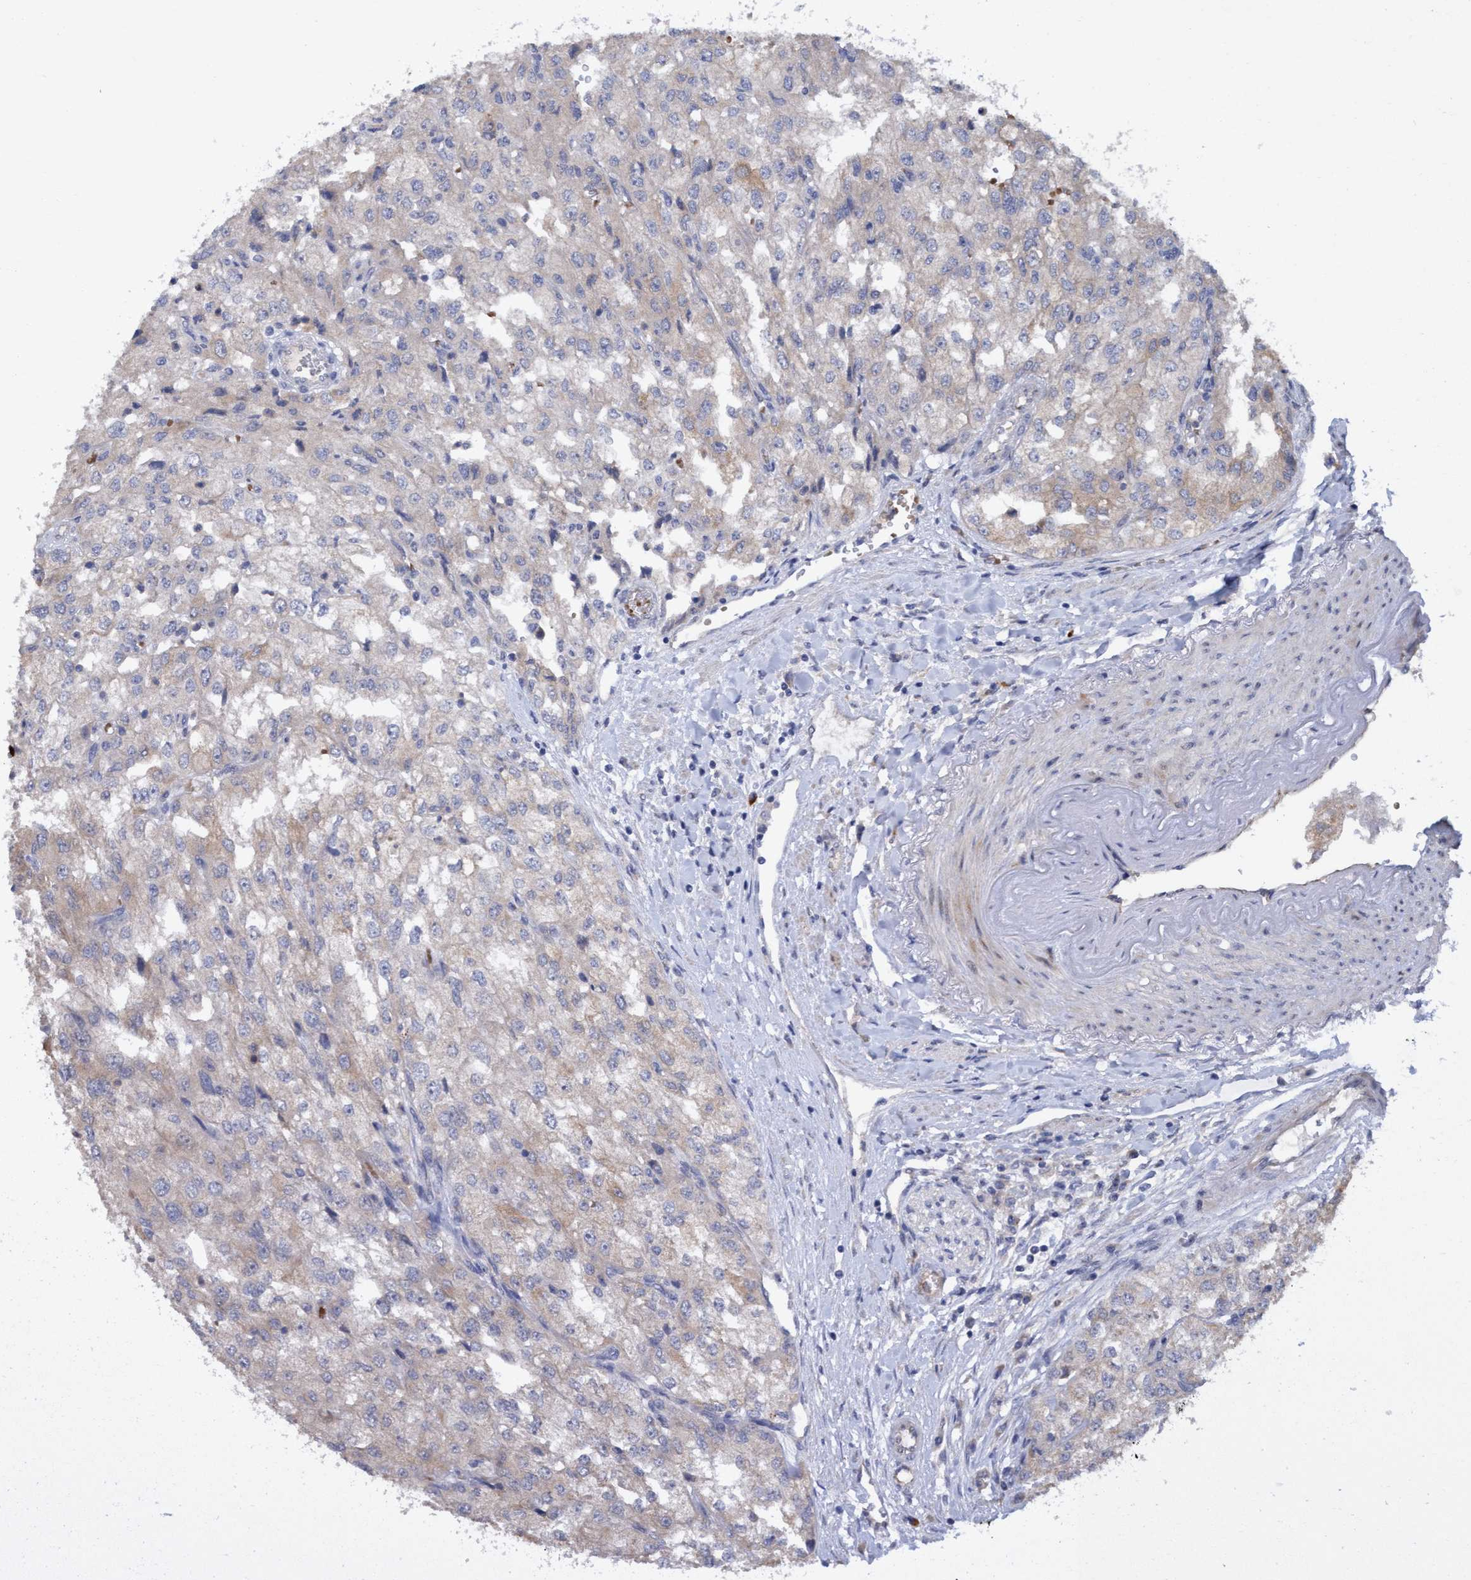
{"staining": {"intensity": "weak", "quantity": "<25%", "location": "cytoplasmic/membranous"}, "tissue": "renal cancer", "cell_type": "Tumor cells", "image_type": "cancer", "snomed": [{"axis": "morphology", "description": "Adenocarcinoma, NOS"}, {"axis": "topography", "description": "Kidney"}], "caption": "Histopathology image shows no significant protein staining in tumor cells of renal cancer.", "gene": "SEMA4D", "patient": {"sex": "female", "age": 54}}